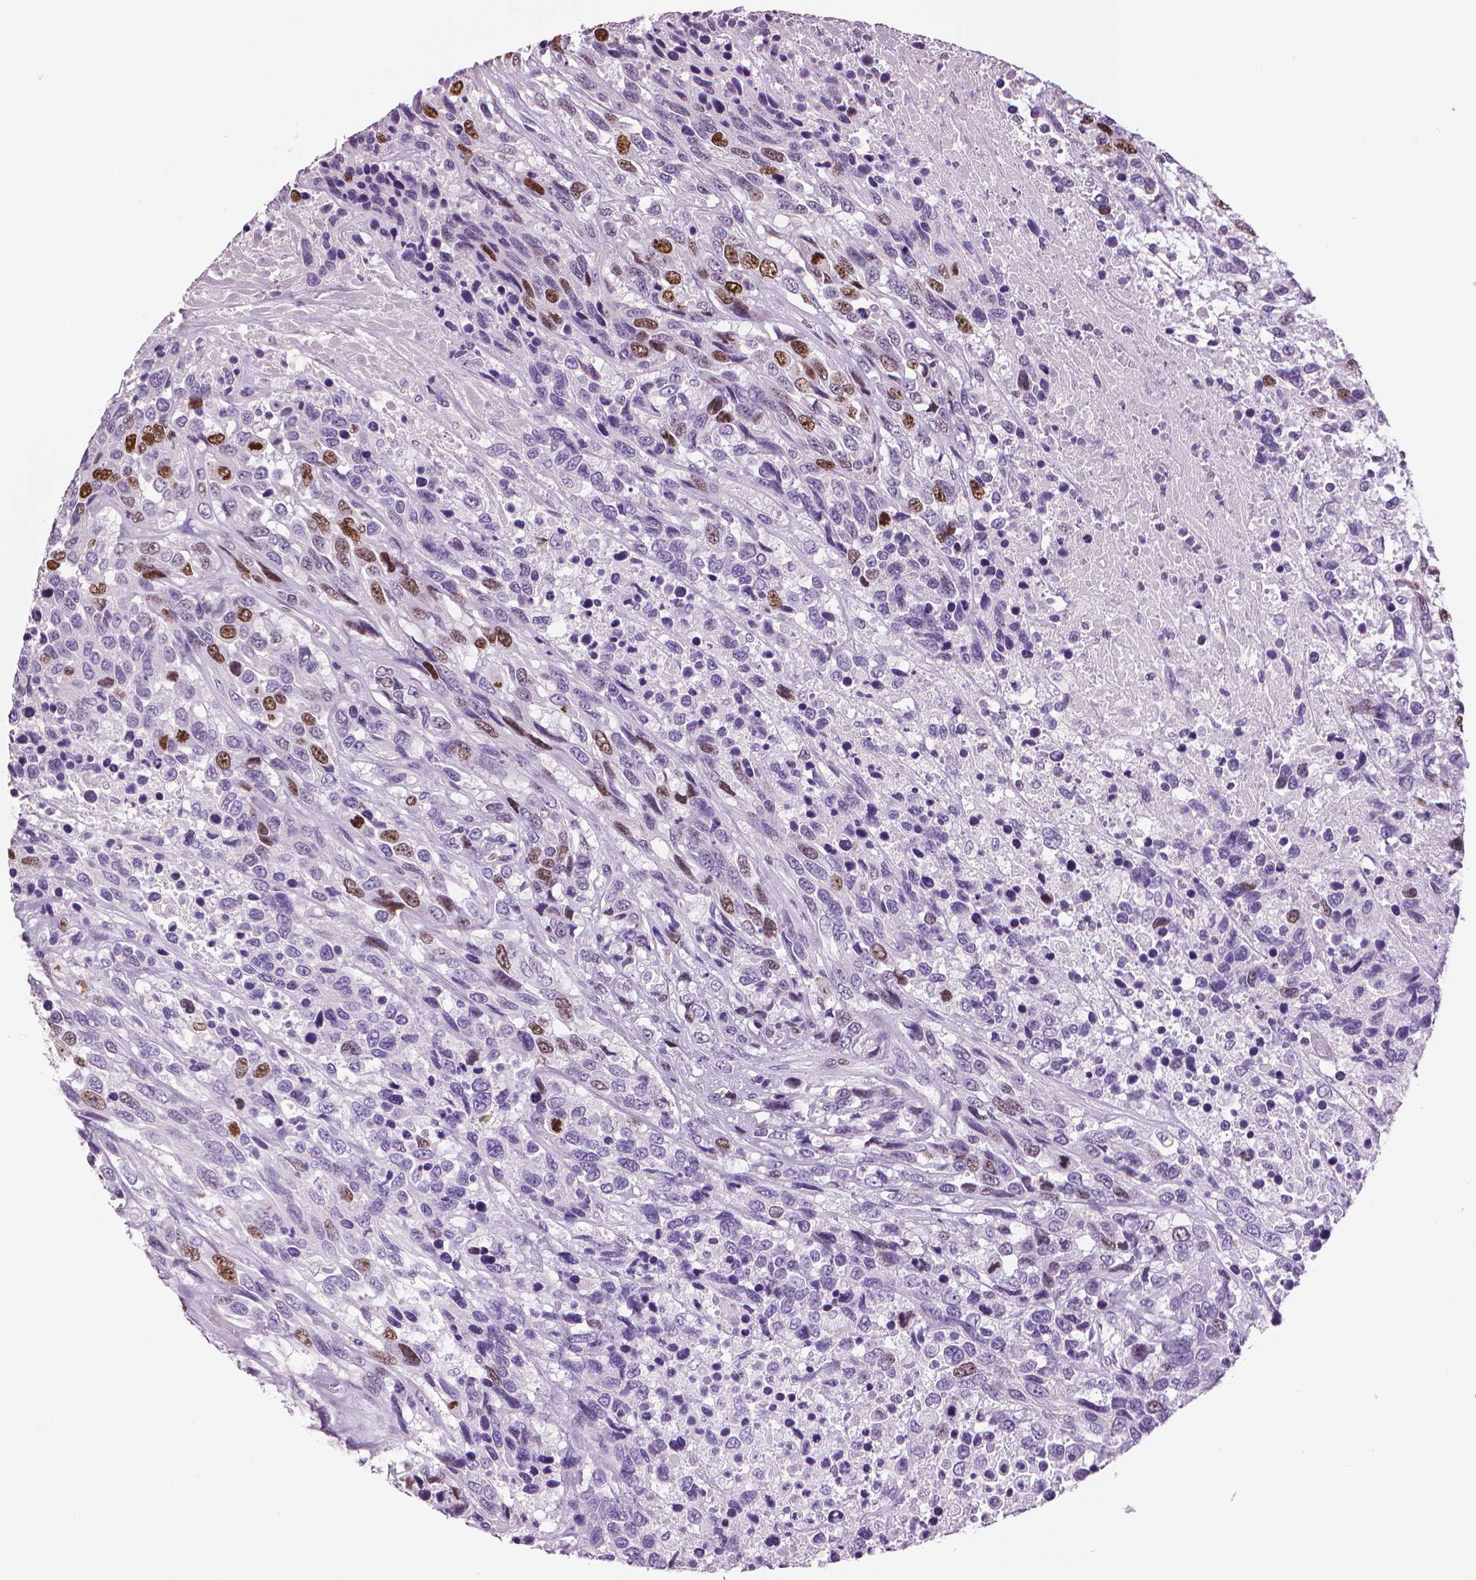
{"staining": {"intensity": "moderate", "quantity": "<25%", "location": "nuclear"}, "tissue": "urothelial cancer", "cell_type": "Tumor cells", "image_type": "cancer", "snomed": [{"axis": "morphology", "description": "Urothelial carcinoma, High grade"}, {"axis": "topography", "description": "Urinary bladder"}], "caption": "DAB immunohistochemical staining of urothelial cancer shows moderate nuclear protein staining in approximately <25% of tumor cells.", "gene": "MKI67", "patient": {"sex": "female", "age": 70}}